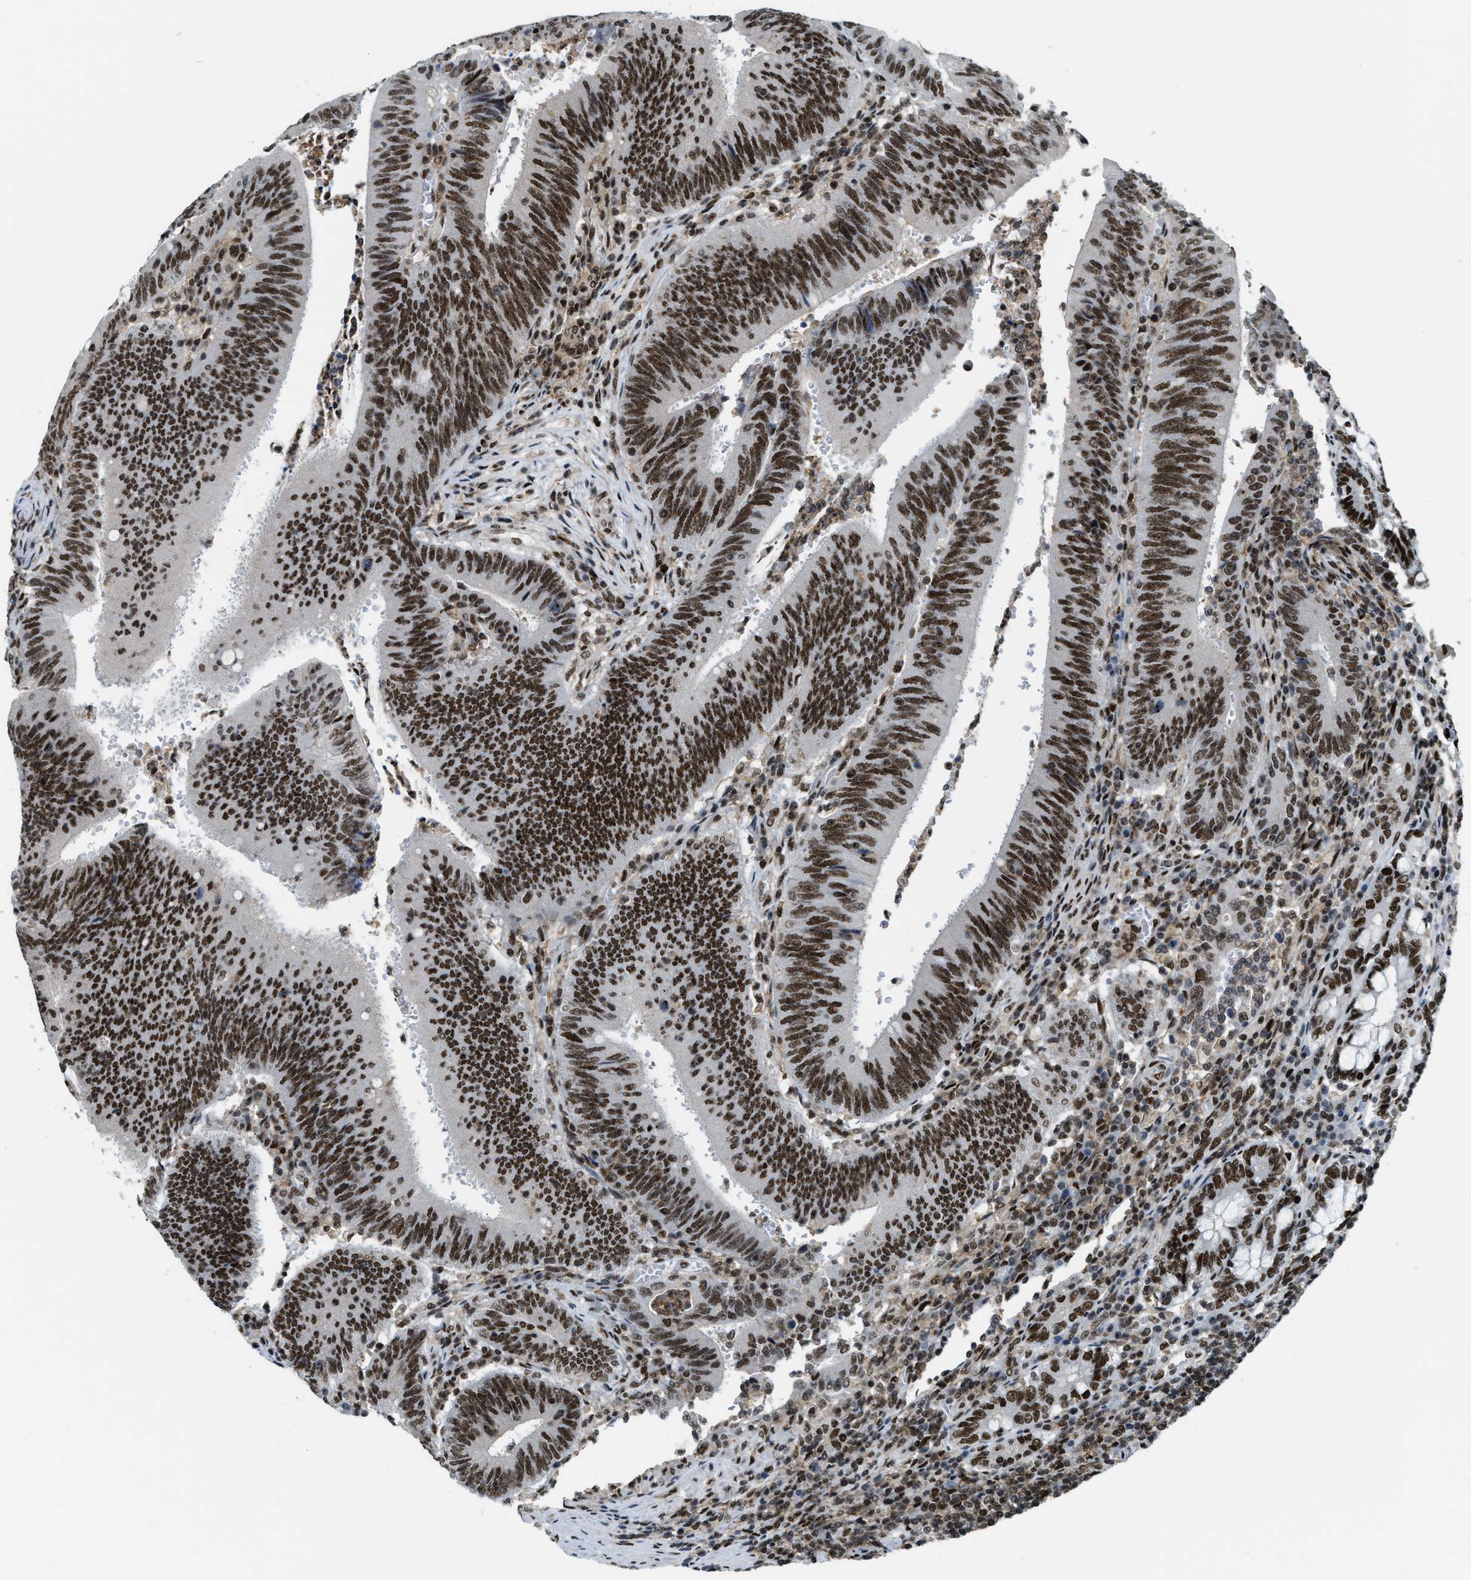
{"staining": {"intensity": "strong", "quantity": ">75%", "location": "nuclear"}, "tissue": "colorectal cancer", "cell_type": "Tumor cells", "image_type": "cancer", "snomed": [{"axis": "morphology", "description": "Normal tissue, NOS"}, {"axis": "morphology", "description": "Adenocarcinoma, NOS"}, {"axis": "topography", "description": "Rectum"}], "caption": "The immunohistochemical stain labels strong nuclear expression in tumor cells of colorectal adenocarcinoma tissue.", "gene": "NUMA1", "patient": {"sex": "female", "age": 66}}